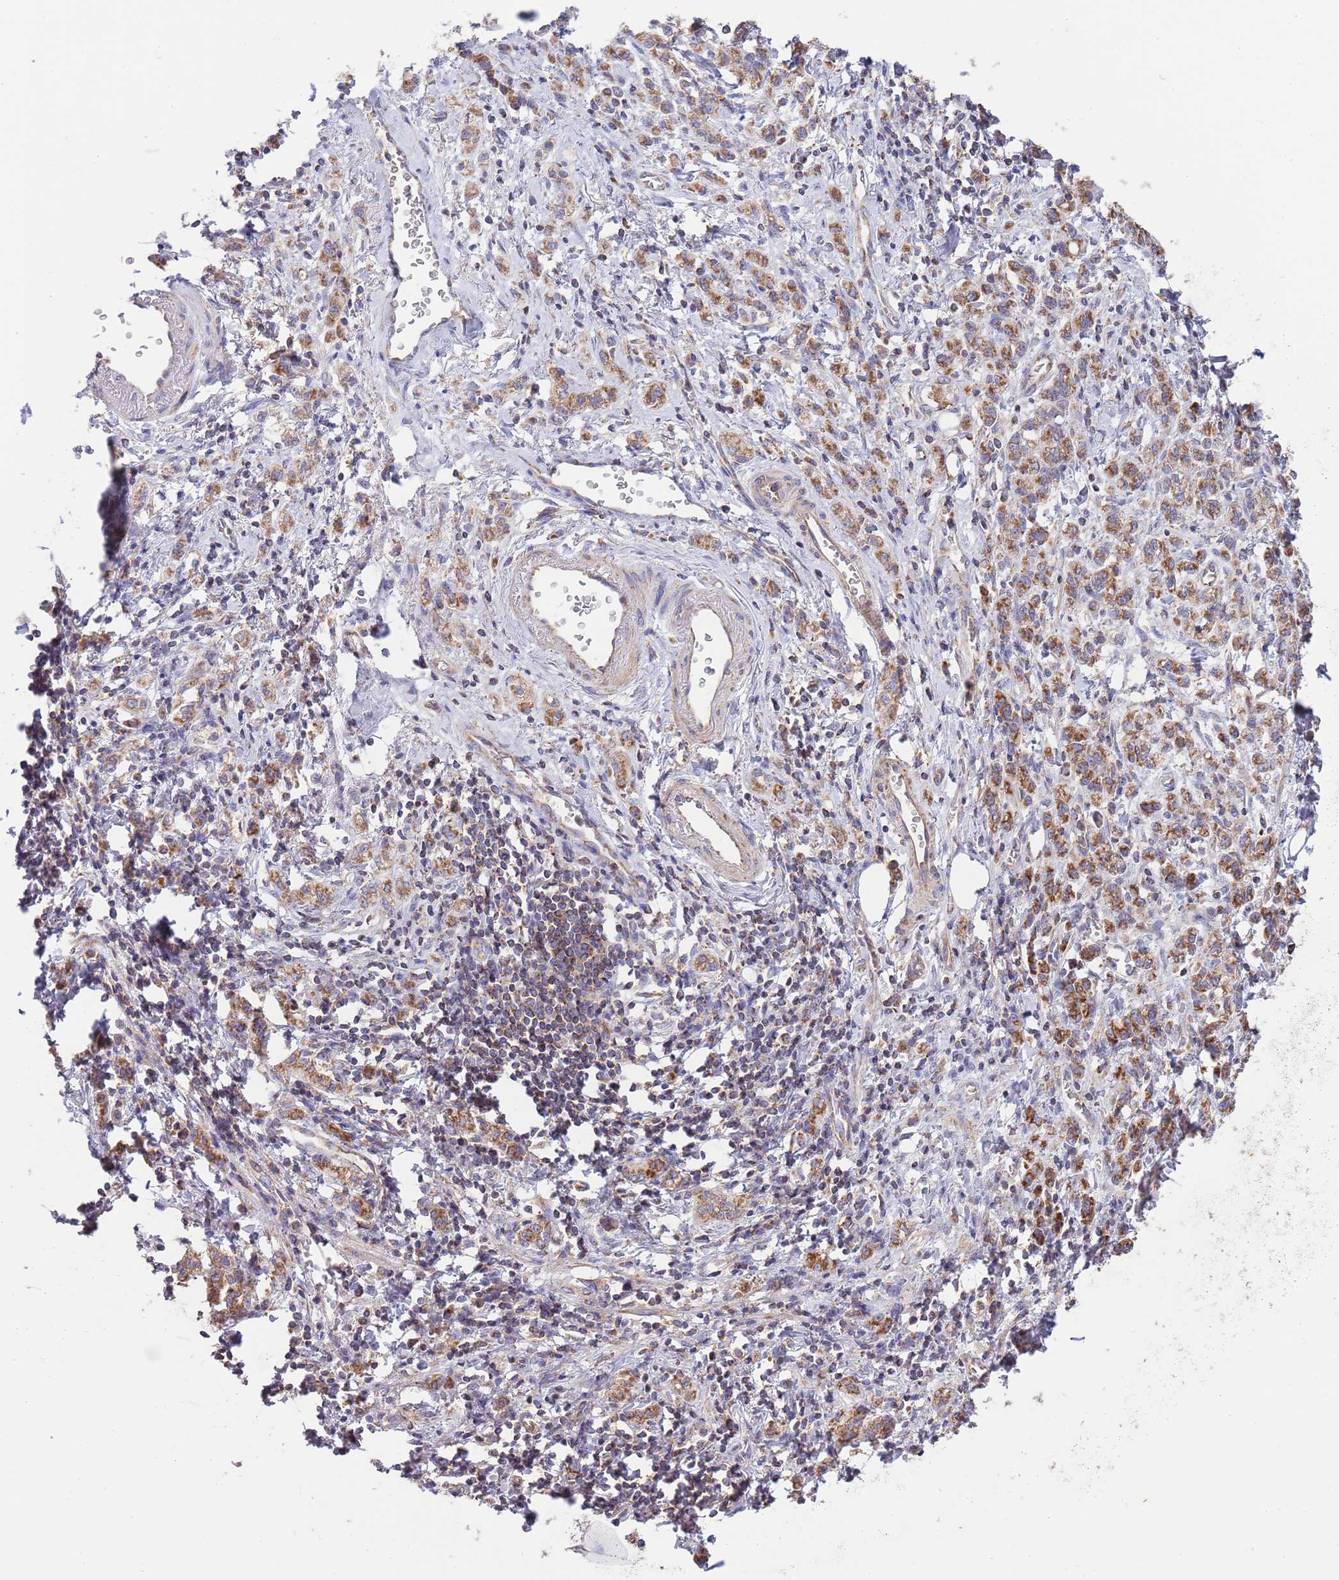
{"staining": {"intensity": "moderate", "quantity": ">75%", "location": "cytoplasmic/membranous"}, "tissue": "stomach cancer", "cell_type": "Tumor cells", "image_type": "cancer", "snomed": [{"axis": "morphology", "description": "Adenocarcinoma, NOS"}, {"axis": "topography", "description": "Stomach"}], "caption": "The micrograph demonstrates a brown stain indicating the presence of a protein in the cytoplasmic/membranous of tumor cells in adenocarcinoma (stomach).", "gene": "DNAJA3", "patient": {"sex": "male", "age": 77}}